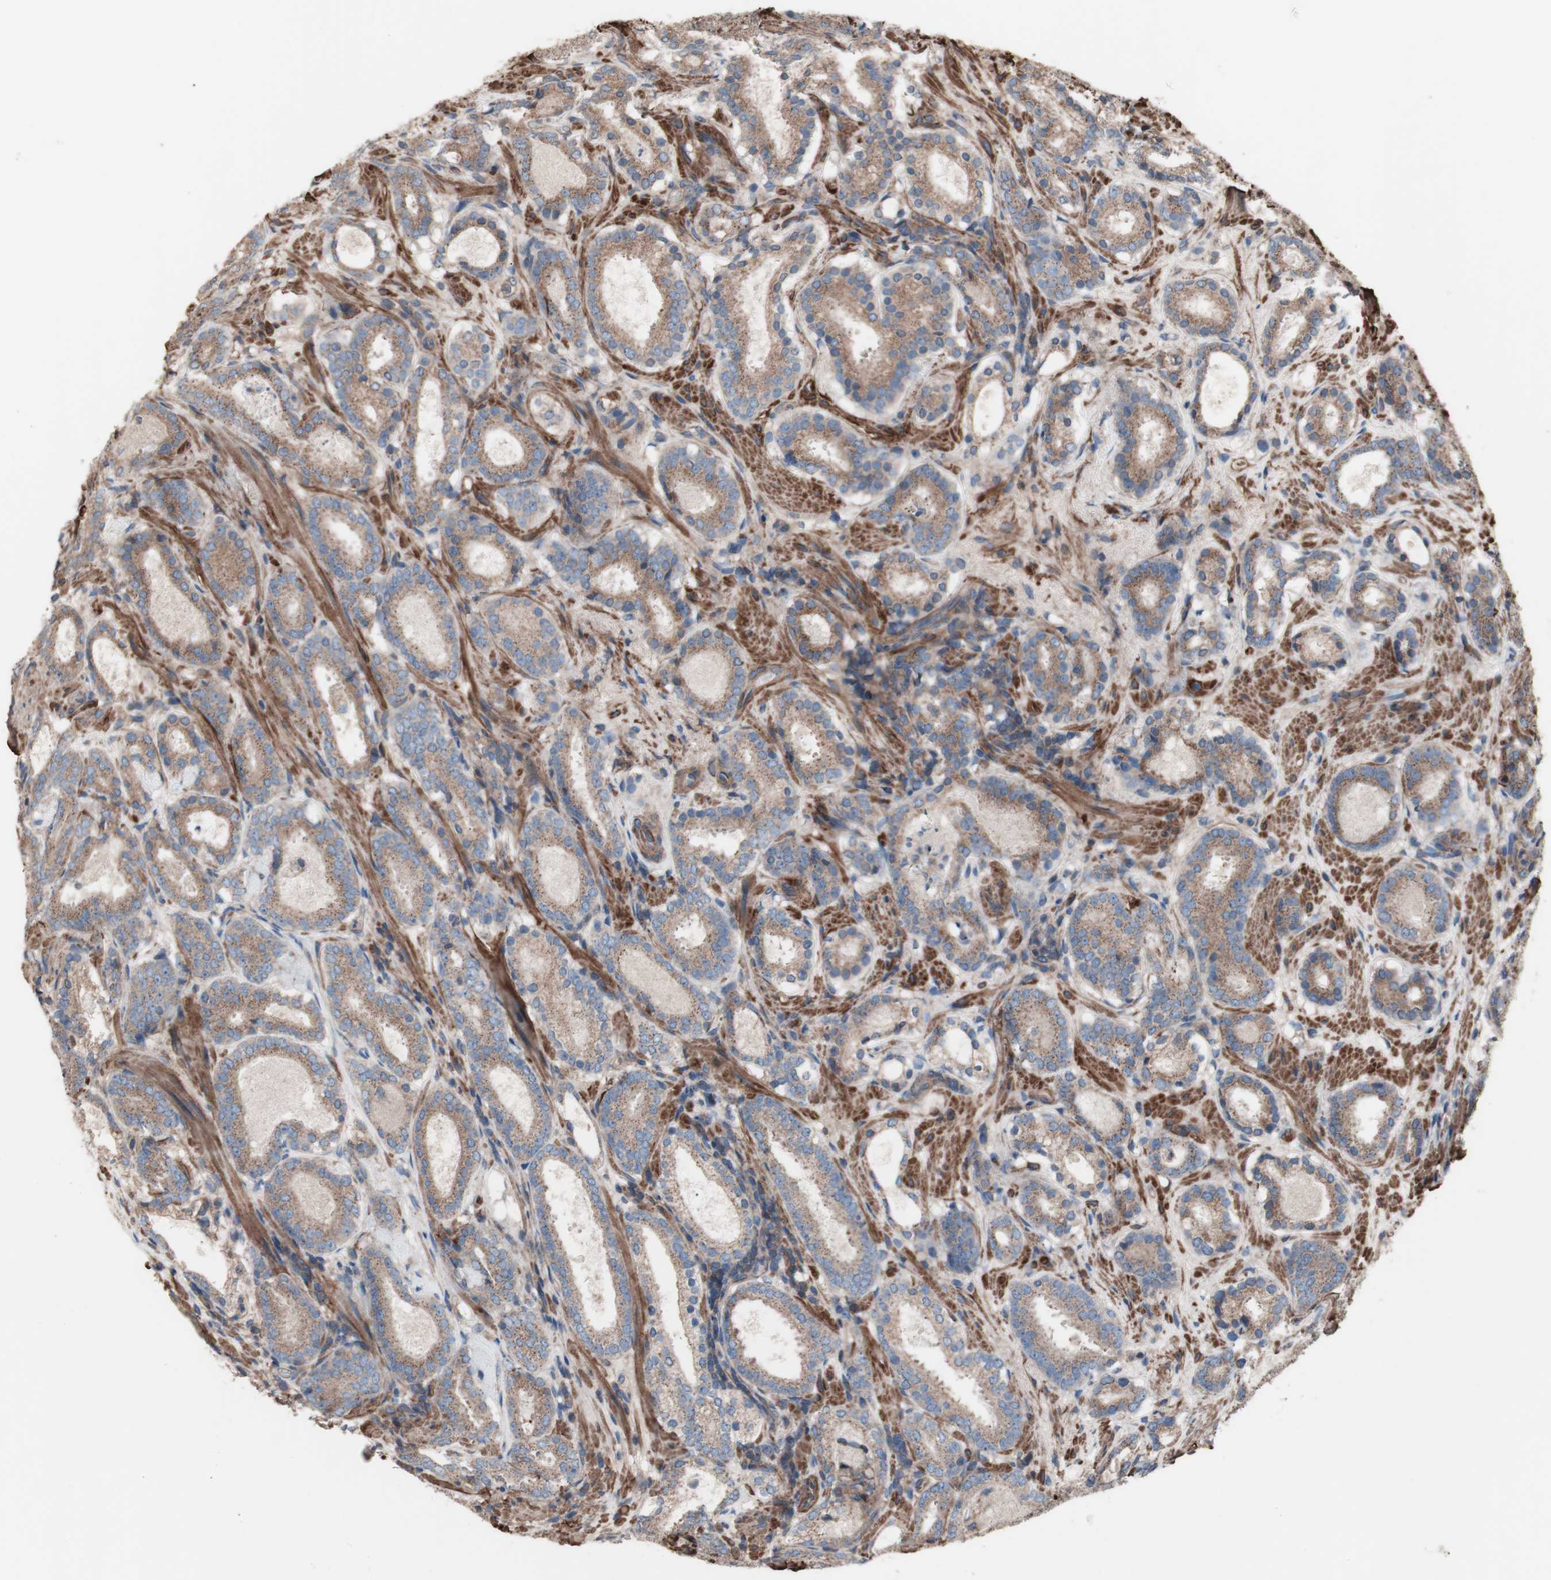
{"staining": {"intensity": "moderate", "quantity": ">75%", "location": "cytoplasmic/membranous"}, "tissue": "prostate cancer", "cell_type": "Tumor cells", "image_type": "cancer", "snomed": [{"axis": "morphology", "description": "Adenocarcinoma, Low grade"}, {"axis": "topography", "description": "Prostate"}], "caption": "Immunohistochemical staining of human prostate cancer exhibits medium levels of moderate cytoplasmic/membranous protein staining in about >75% of tumor cells. The protein is shown in brown color, while the nuclei are stained blue.", "gene": "COPB1", "patient": {"sex": "male", "age": 69}}